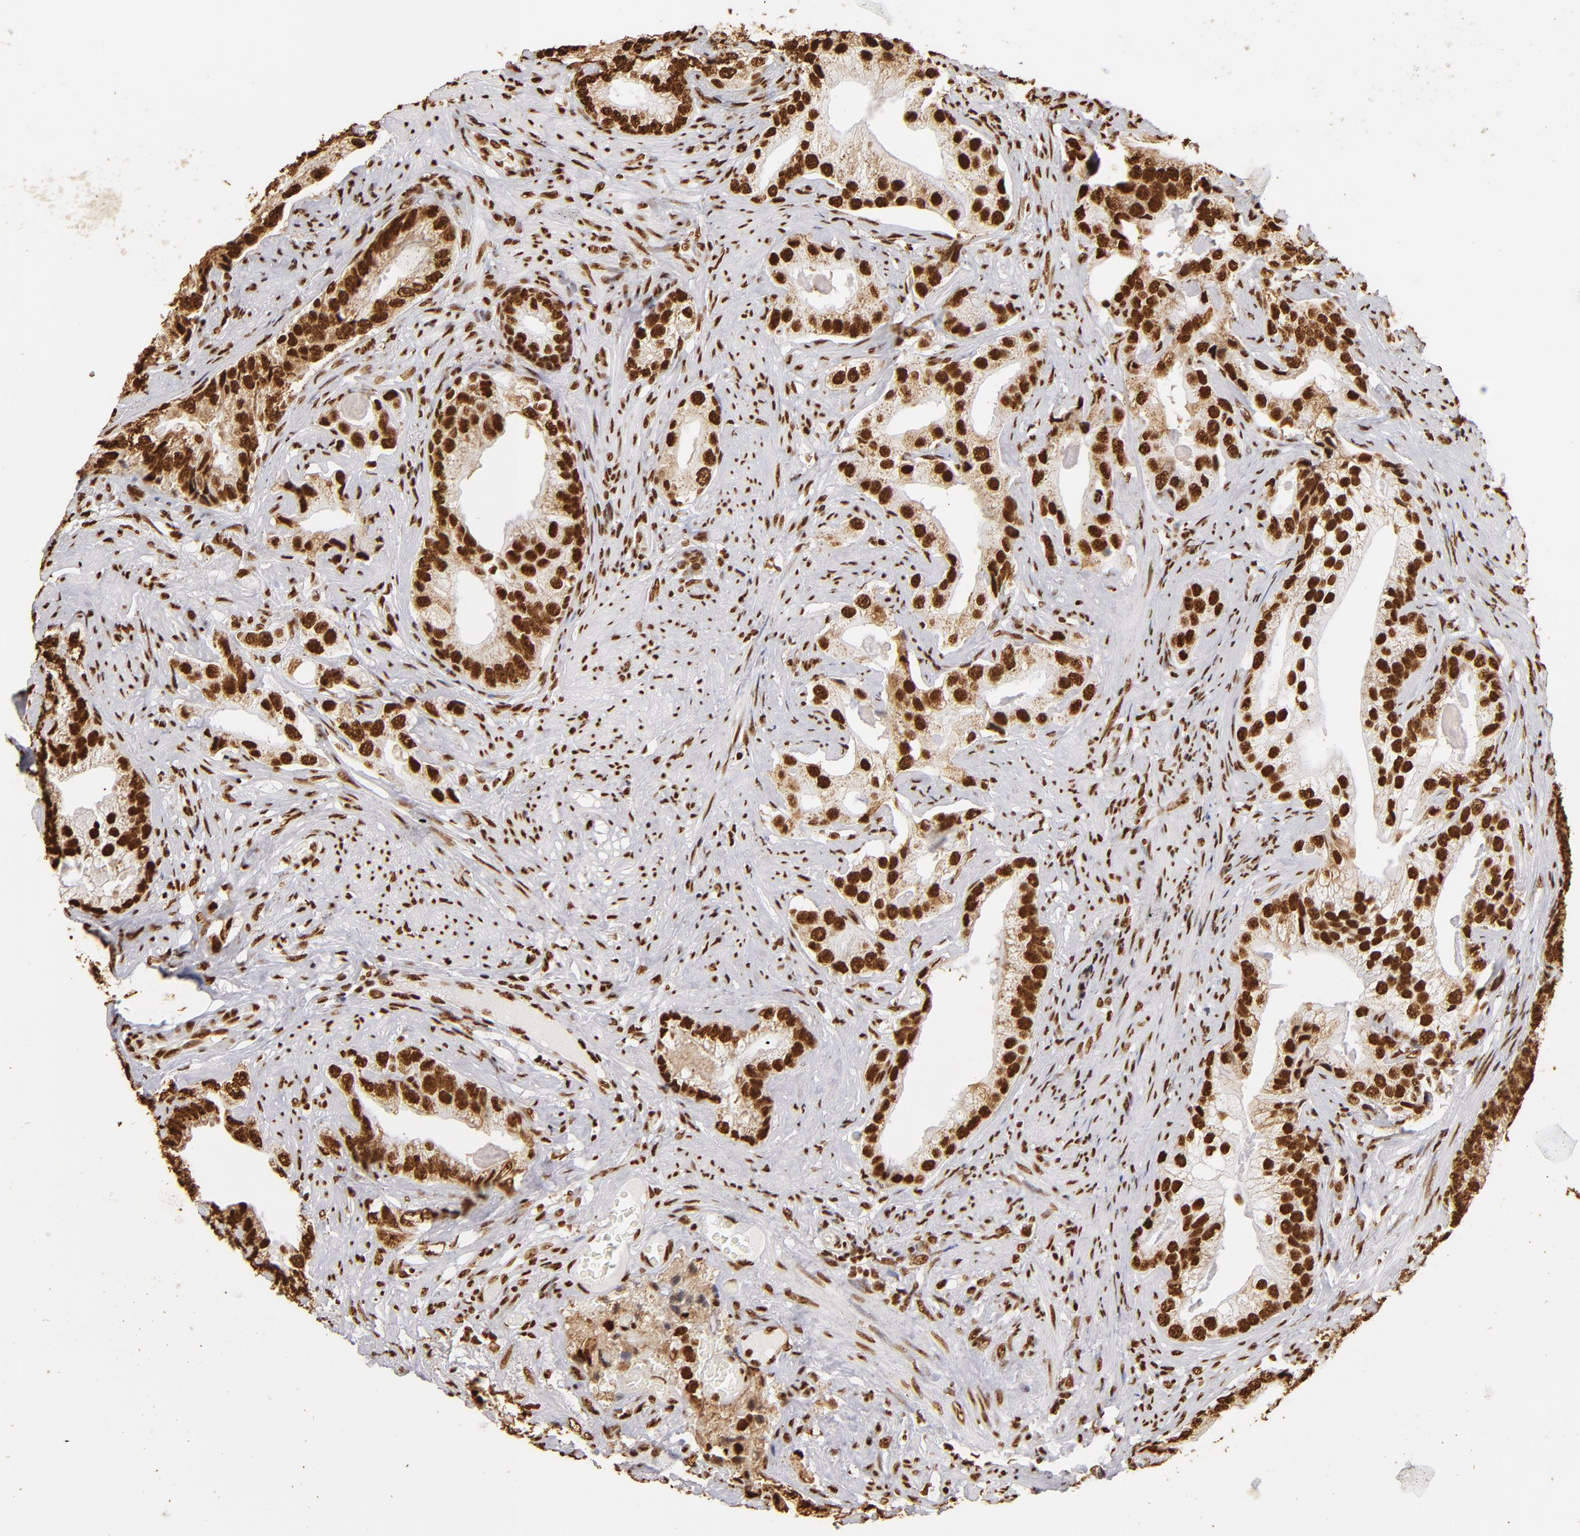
{"staining": {"intensity": "strong", "quantity": ">75%", "location": "nuclear"}, "tissue": "prostate cancer", "cell_type": "Tumor cells", "image_type": "cancer", "snomed": [{"axis": "morphology", "description": "Adenocarcinoma, Low grade"}, {"axis": "topography", "description": "Prostate"}], "caption": "Immunohistochemical staining of prostate adenocarcinoma (low-grade) exhibits high levels of strong nuclear protein positivity in about >75% of tumor cells.", "gene": "ILF3", "patient": {"sex": "male", "age": 71}}